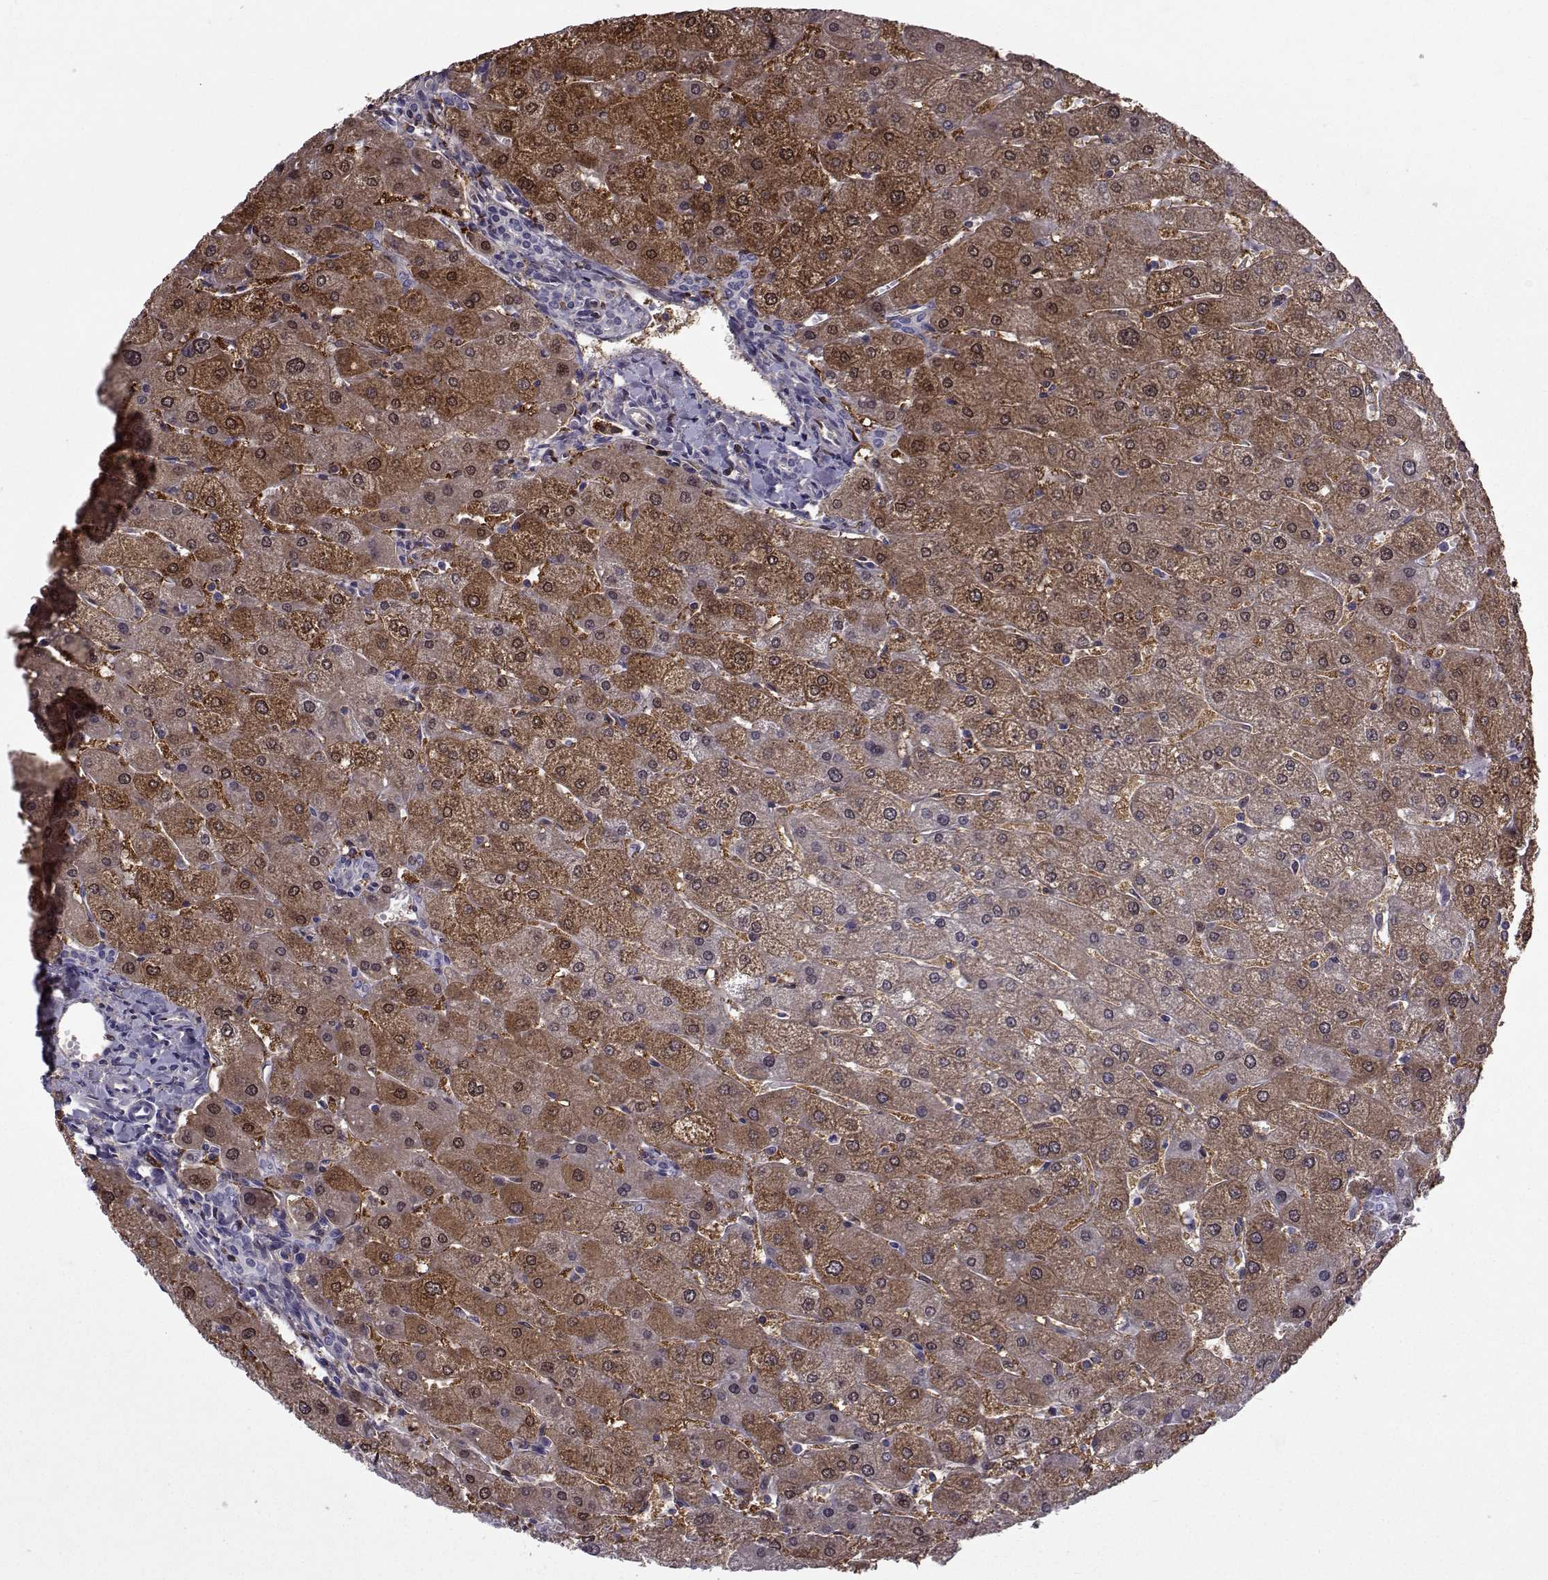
{"staining": {"intensity": "negative", "quantity": "none", "location": "none"}, "tissue": "liver", "cell_type": "Cholangiocytes", "image_type": "normal", "snomed": [{"axis": "morphology", "description": "Normal tissue, NOS"}, {"axis": "topography", "description": "Liver"}], "caption": "The histopathology image exhibits no staining of cholangiocytes in normal liver.", "gene": "TNFRSF11B", "patient": {"sex": "male", "age": 67}}